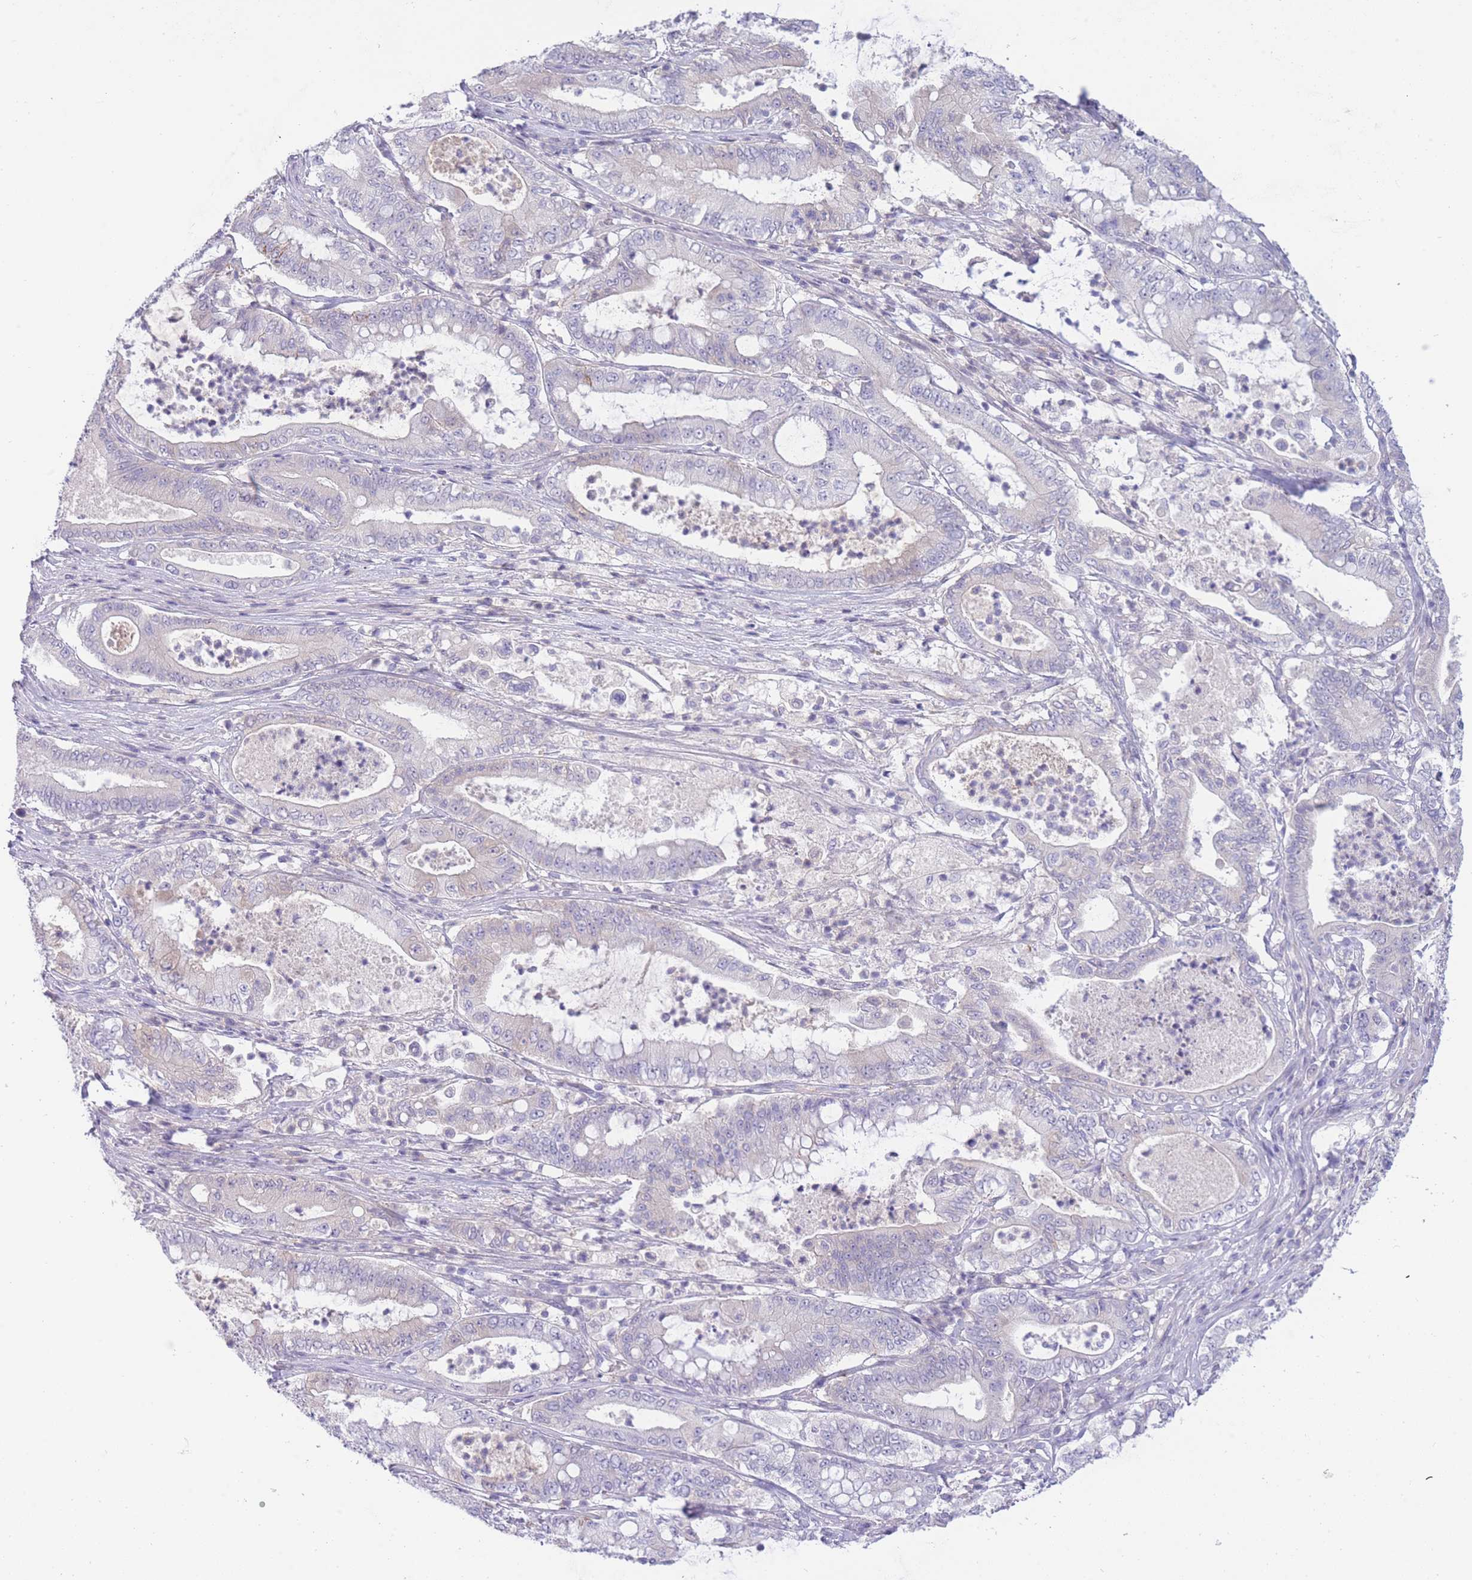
{"staining": {"intensity": "negative", "quantity": "none", "location": "none"}, "tissue": "pancreatic cancer", "cell_type": "Tumor cells", "image_type": "cancer", "snomed": [{"axis": "morphology", "description": "Adenocarcinoma, NOS"}, {"axis": "topography", "description": "Pancreas"}], "caption": "IHC image of pancreatic cancer (adenocarcinoma) stained for a protein (brown), which reveals no staining in tumor cells. (DAB immunohistochemistry visualized using brightfield microscopy, high magnification).", "gene": "PRR23B", "patient": {"sex": "male", "age": 71}}